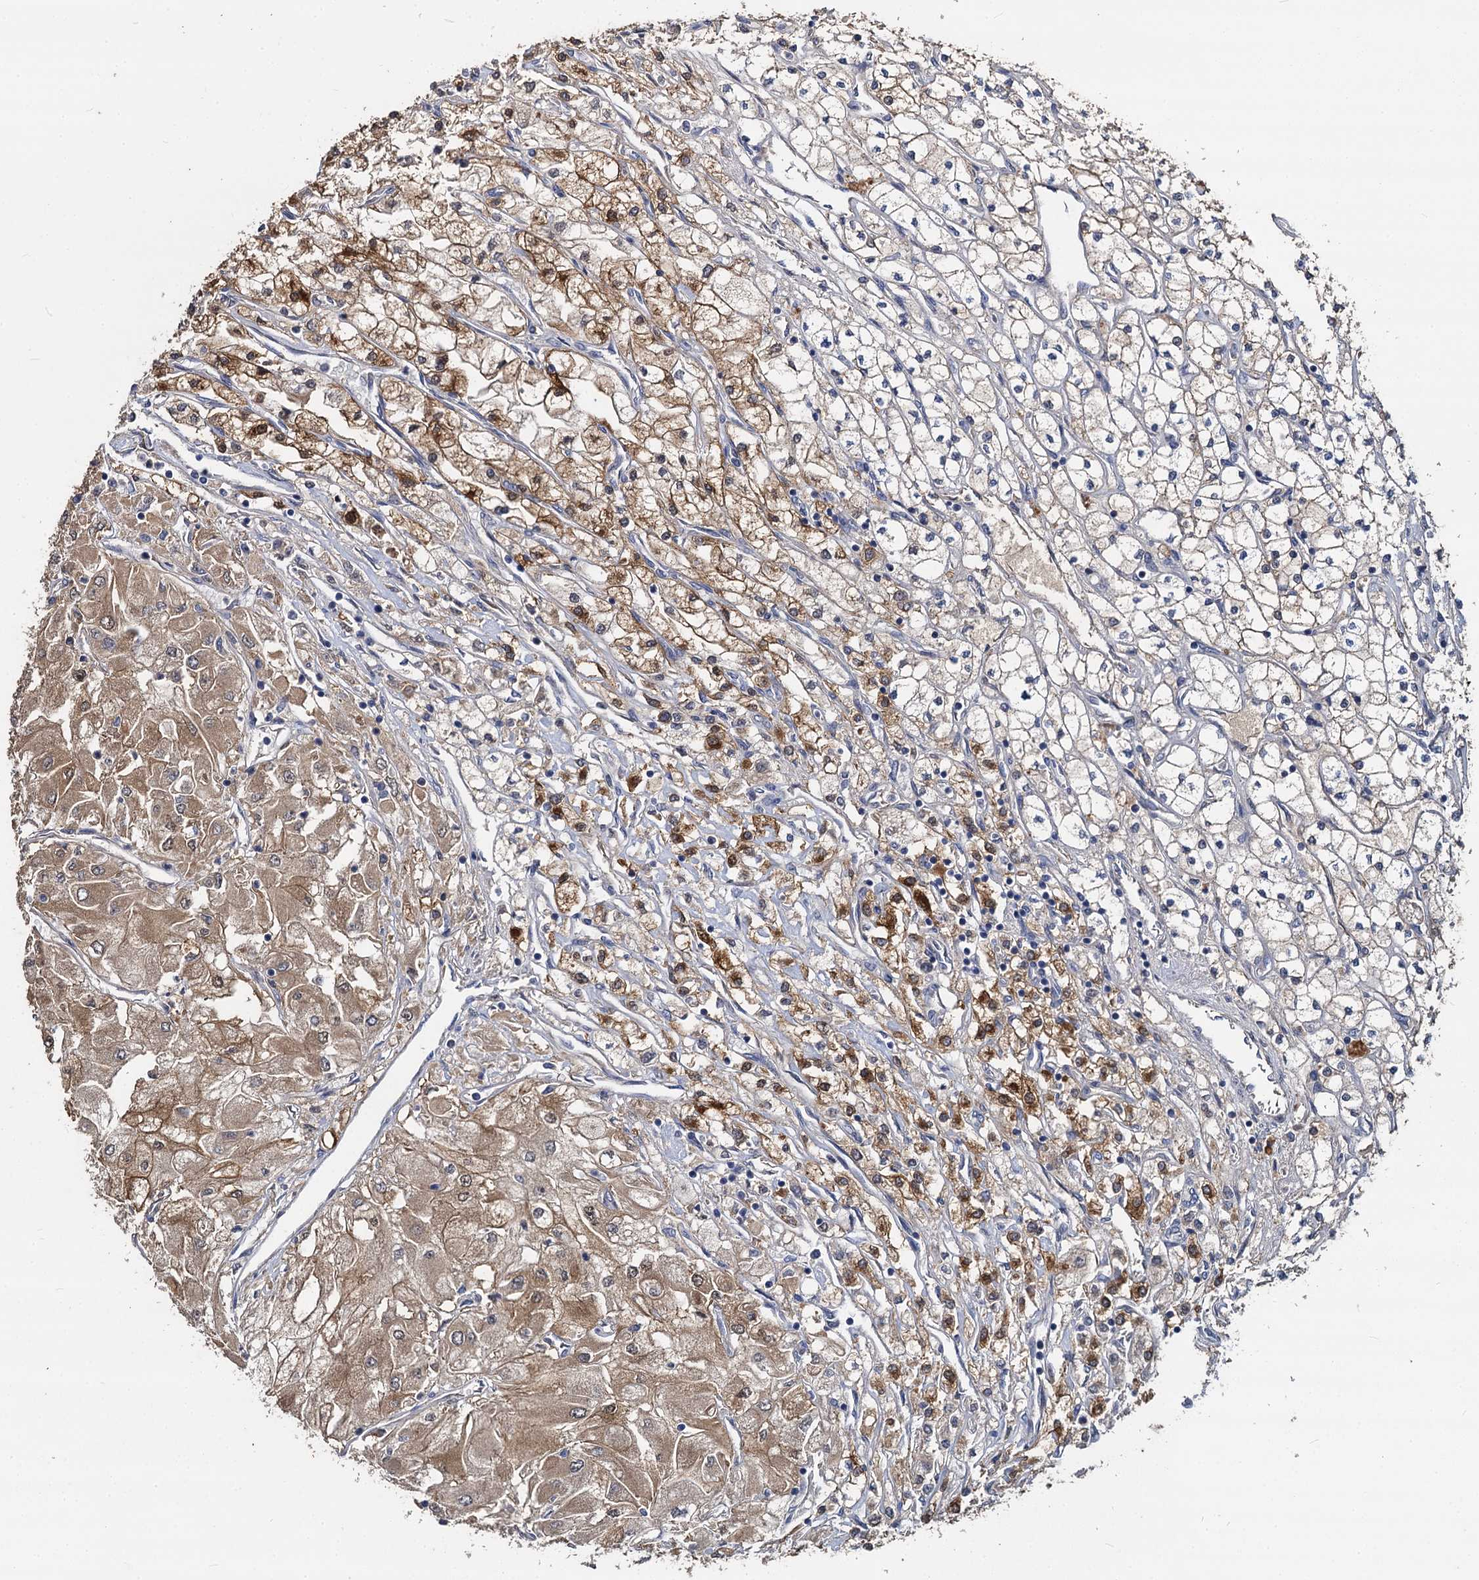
{"staining": {"intensity": "moderate", "quantity": "25%-75%", "location": "cytoplasmic/membranous"}, "tissue": "renal cancer", "cell_type": "Tumor cells", "image_type": "cancer", "snomed": [{"axis": "morphology", "description": "Adenocarcinoma, NOS"}, {"axis": "topography", "description": "Kidney"}], "caption": "The immunohistochemical stain shows moderate cytoplasmic/membranous expression in tumor cells of renal cancer (adenocarcinoma) tissue.", "gene": "CCDC184", "patient": {"sex": "male", "age": 80}}